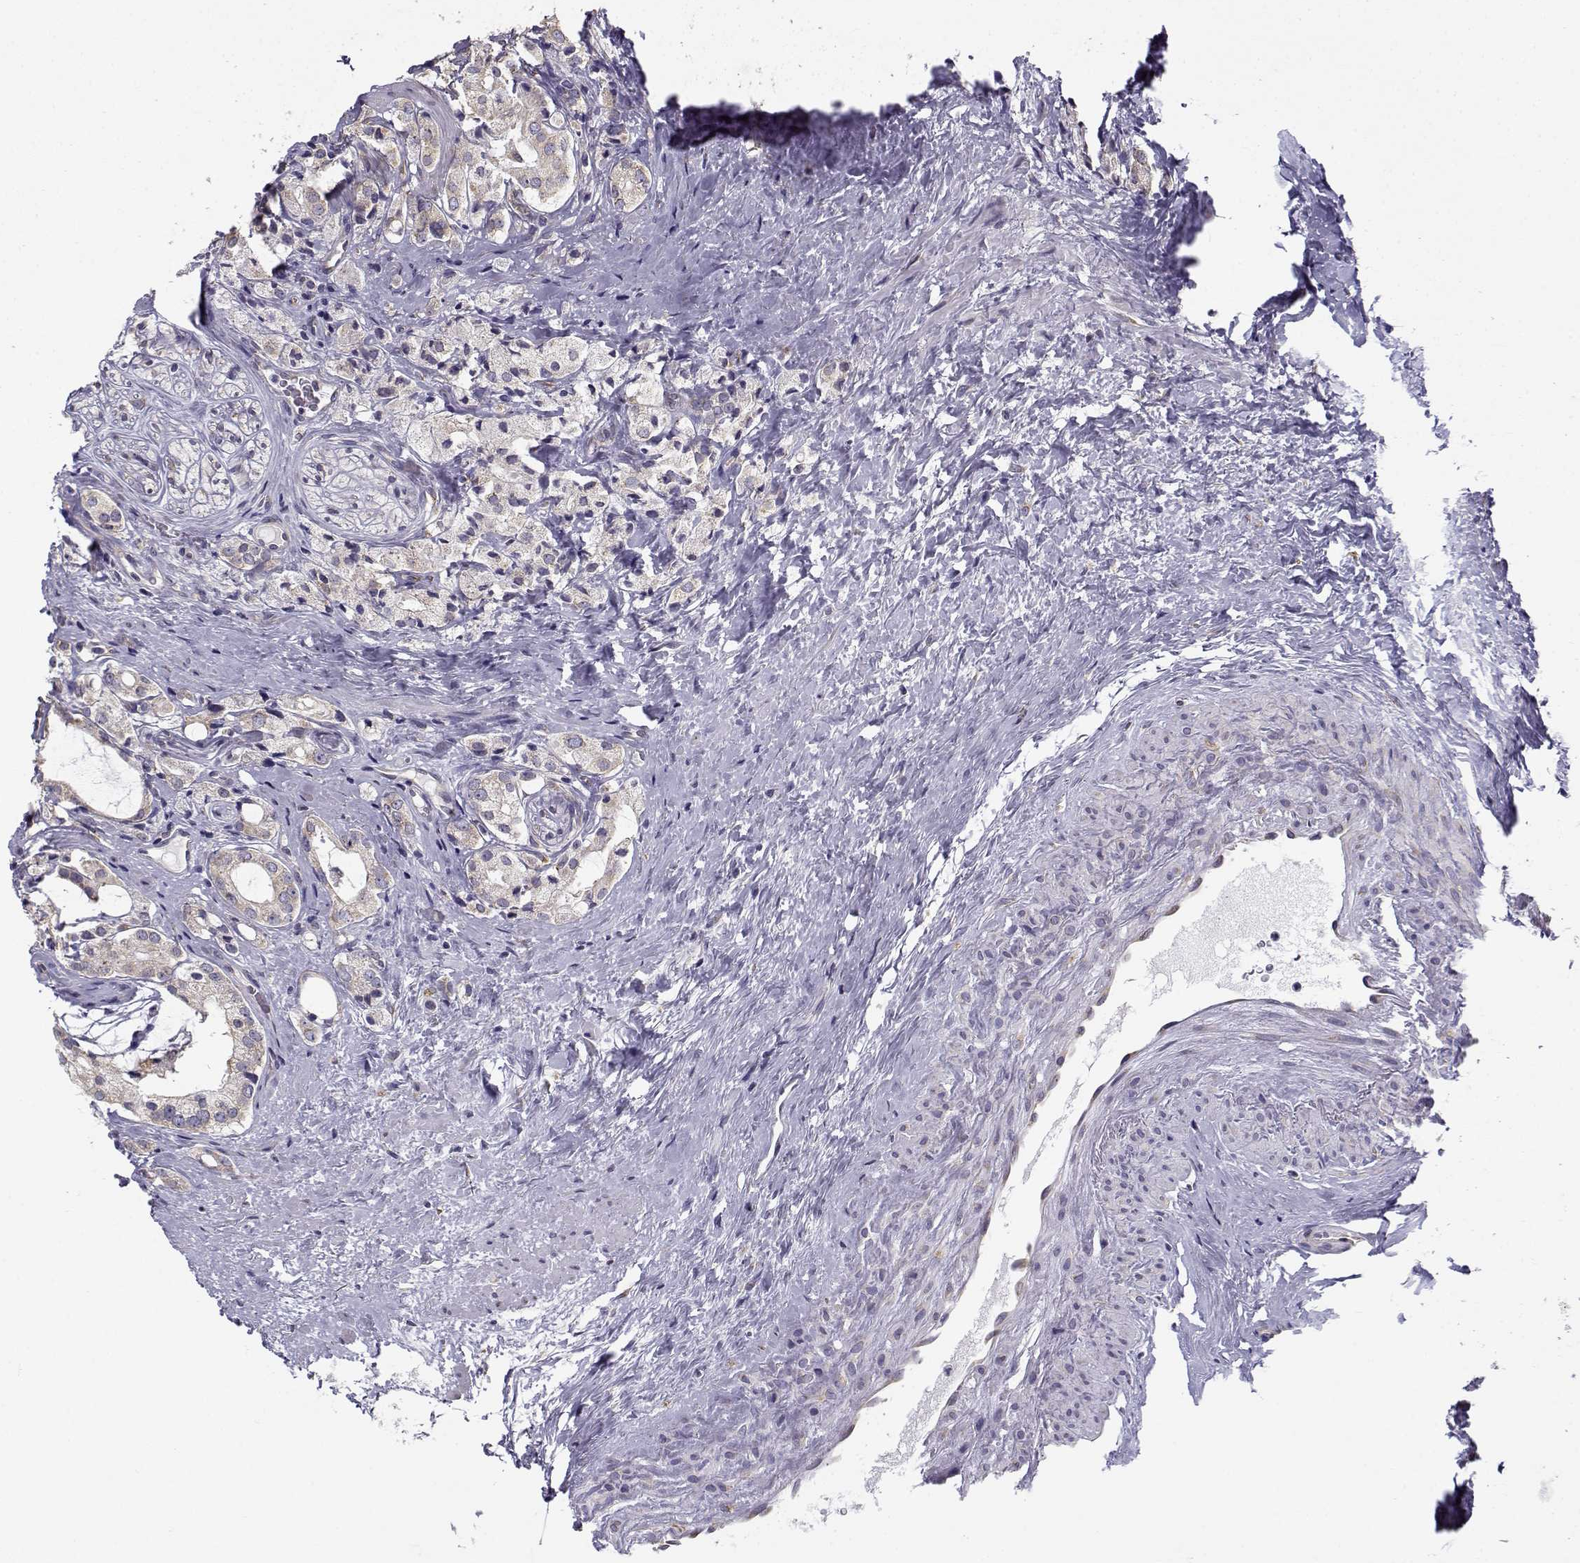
{"staining": {"intensity": "weak", "quantity": "<25%", "location": "cytoplasmic/membranous"}, "tissue": "prostate cancer", "cell_type": "Tumor cells", "image_type": "cancer", "snomed": [{"axis": "morphology", "description": "Adenocarcinoma, NOS"}, {"axis": "topography", "description": "Prostate"}], "caption": "Immunohistochemical staining of human adenocarcinoma (prostate) displays no significant expression in tumor cells.", "gene": "BEND6", "patient": {"sex": "male", "age": 66}}